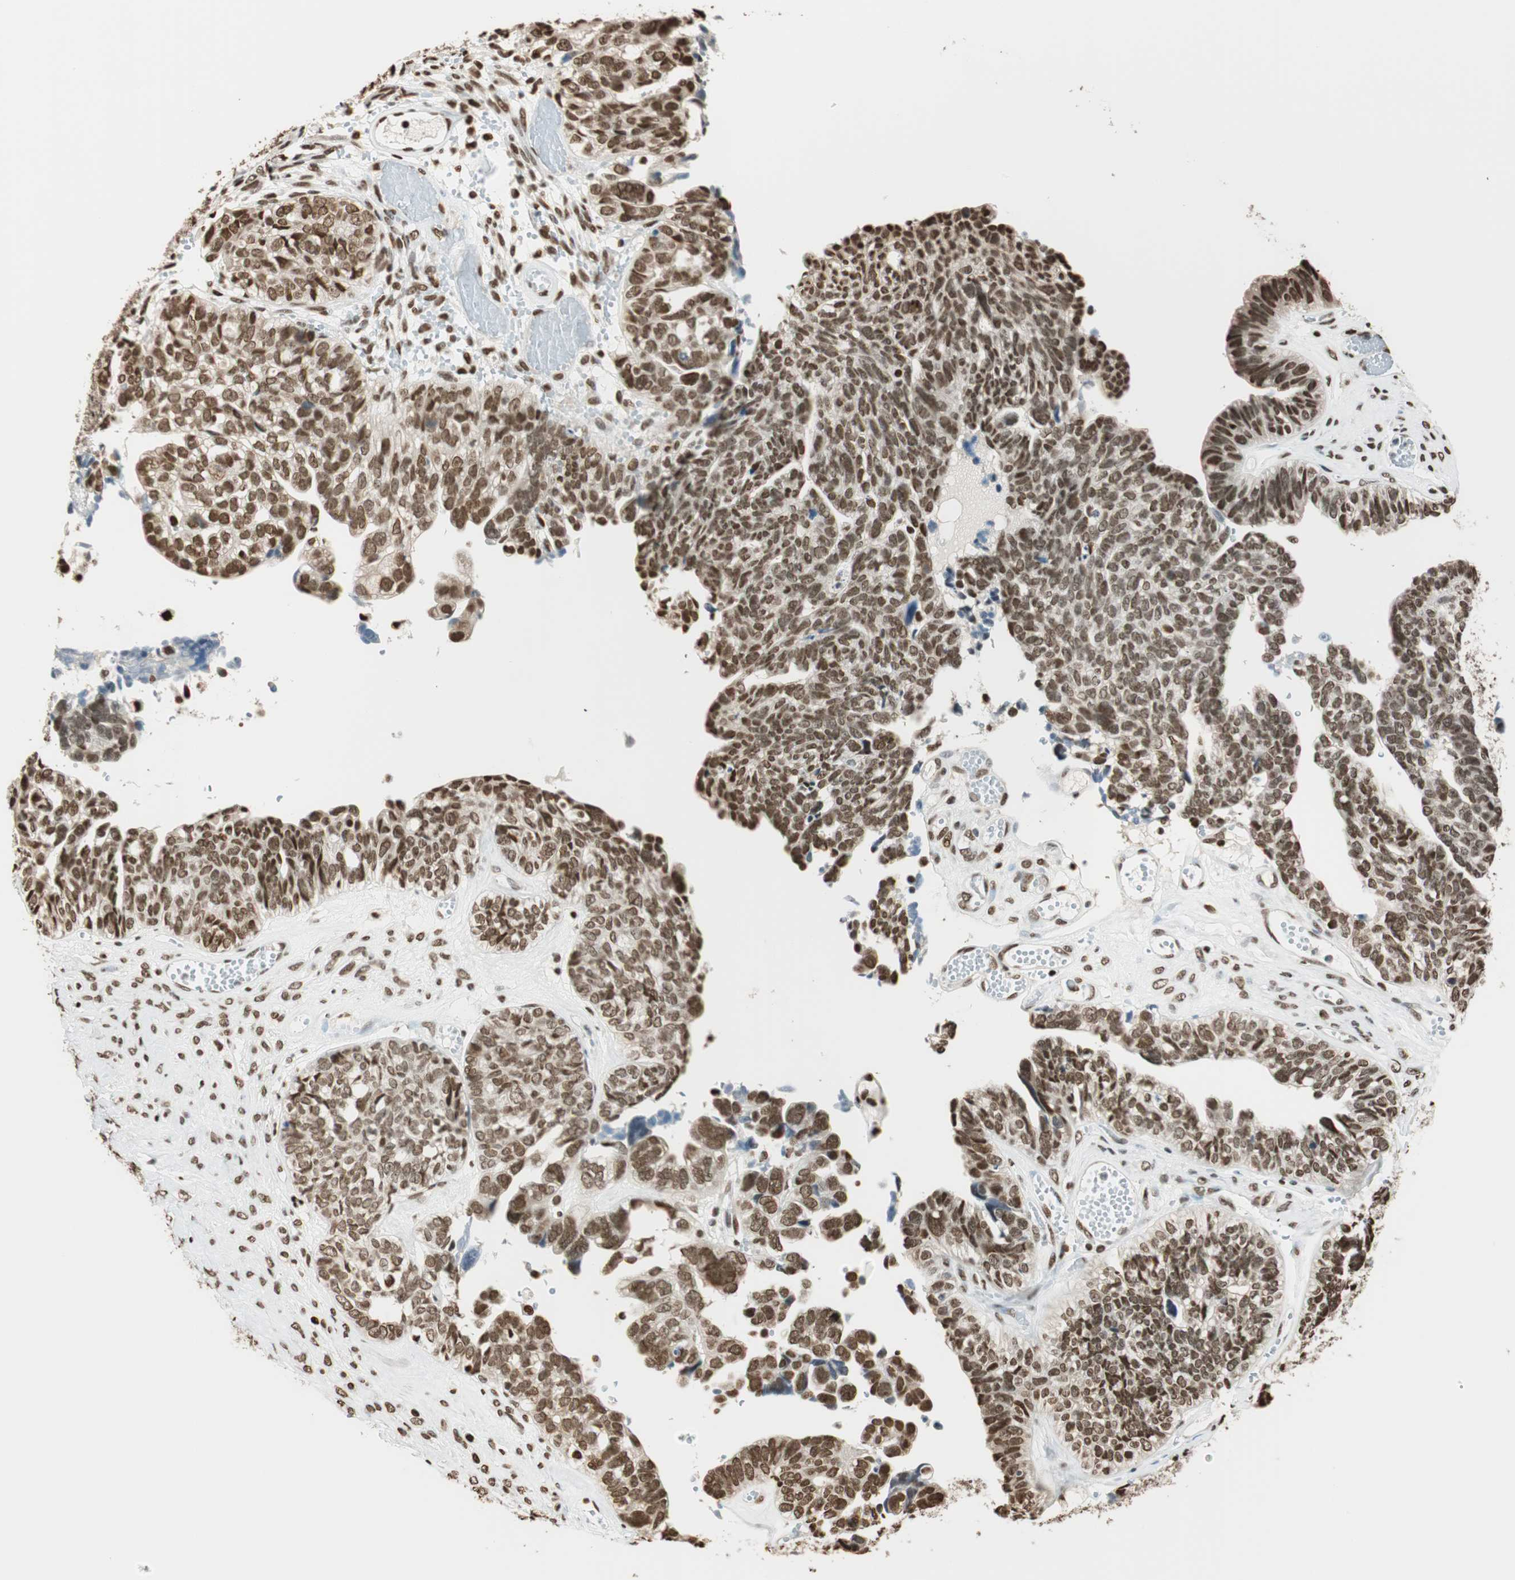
{"staining": {"intensity": "moderate", "quantity": ">75%", "location": "nuclear"}, "tissue": "ovarian cancer", "cell_type": "Tumor cells", "image_type": "cancer", "snomed": [{"axis": "morphology", "description": "Cystadenocarcinoma, serous, NOS"}, {"axis": "topography", "description": "Ovary"}], "caption": "Immunohistochemistry of serous cystadenocarcinoma (ovarian) reveals medium levels of moderate nuclear expression in about >75% of tumor cells.", "gene": "FANCG", "patient": {"sex": "female", "age": 79}}